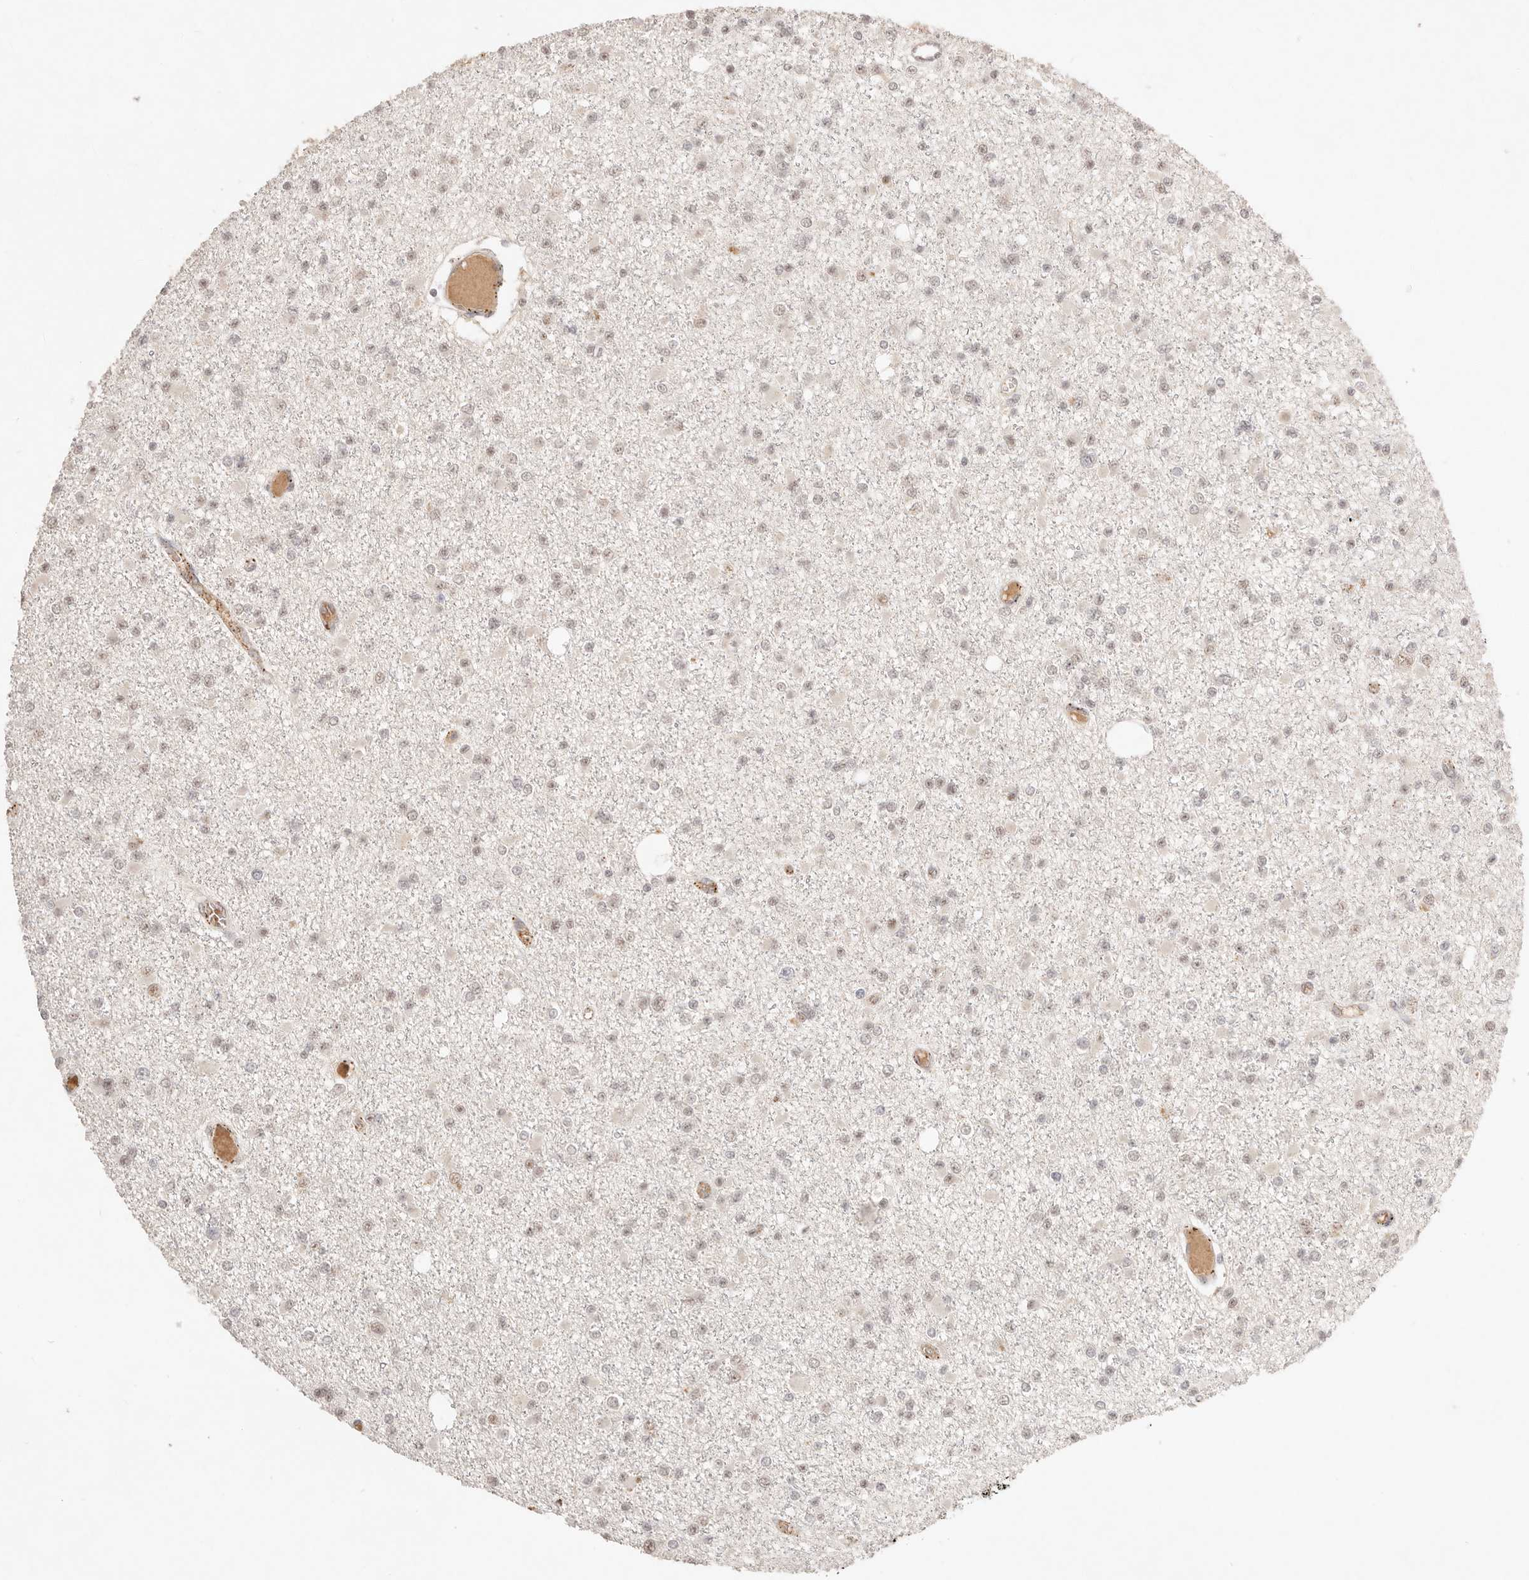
{"staining": {"intensity": "weak", "quantity": ">75%", "location": "nuclear"}, "tissue": "glioma", "cell_type": "Tumor cells", "image_type": "cancer", "snomed": [{"axis": "morphology", "description": "Glioma, malignant, Low grade"}, {"axis": "topography", "description": "Brain"}], "caption": "DAB (3,3'-diaminobenzidine) immunohistochemical staining of human glioma demonstrates weak nuclear protein positivity in about >75% of tumor cells.", "gene": "MEP1A", "patient": {"sex": "female", "age": 22}}